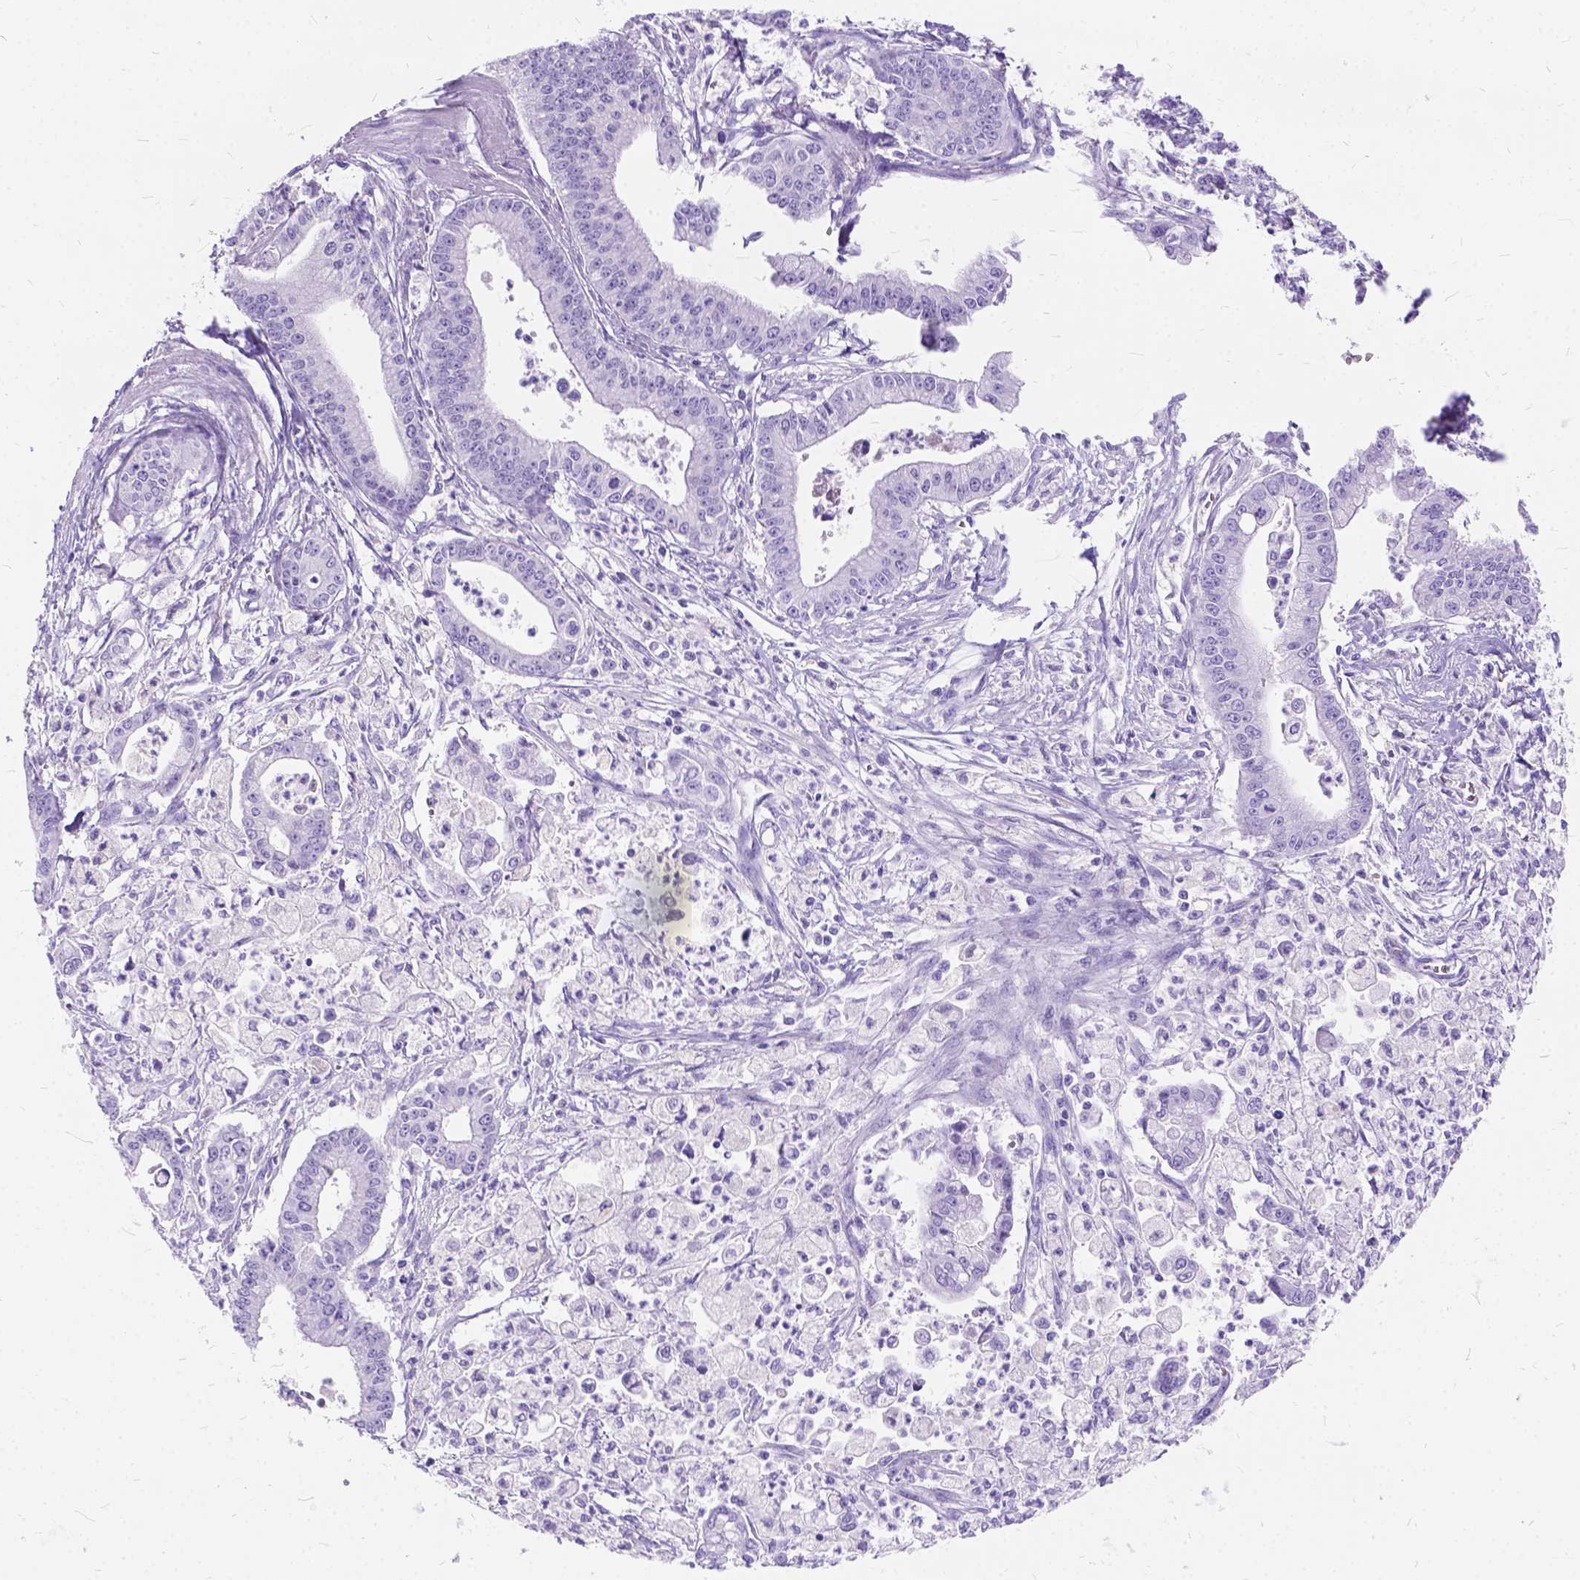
{"staining": {"intensity": "negative", "quantity": "none", "location": "none"}, "tissue": "pancreatic cancer", "cell_type": "Tumor cells", "image_type": "cancer", "snomed": [{"axis": "morphology", "description": "Adenocarcinoma, NOS"}, {"axis": "topography", "description": "Pancreas"}], "caption": "DAB immunohistochemical staining of adenocarcinoma (pancreatic) exhibits no significant positivity in tumor cells. (Brightfield microscopy of DAB (3,3'-diaminobenzidine) immunohistochemistry (IHC) at high magnification).", "gene": "C1QTNF3", "patient": {"sex": "female", "age": 65}}